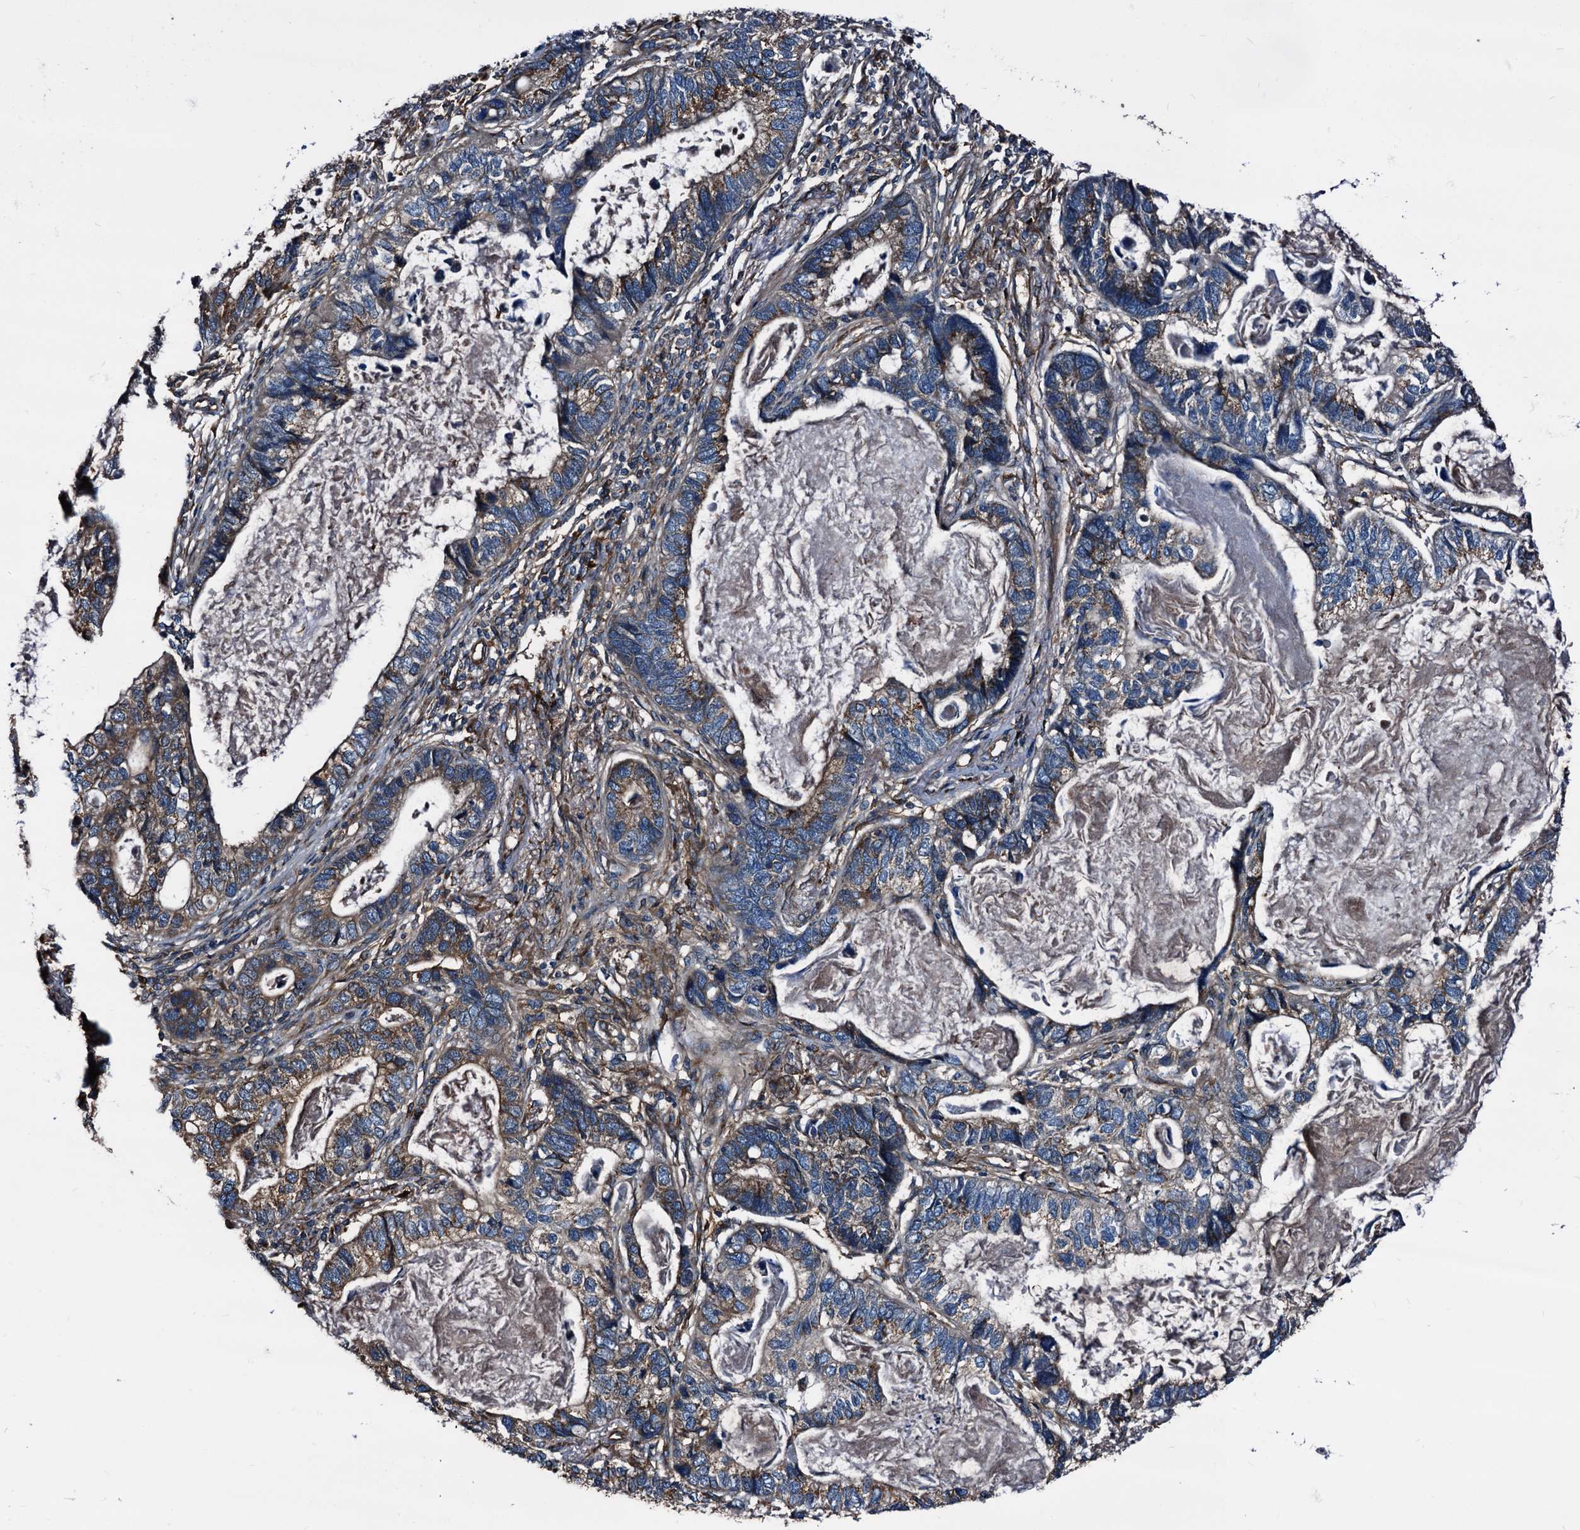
{"staining": {"intensity": "moderate", "quantity": "25%-75%", "location": "cytoplasmic/membranous"}, "tissue": "lung cancer", "cell_type": "Tumor cells", "image_type": "cancer", "snomed": [{"axis": "morphology", "description": "Adenocarcinoma, NOS"}, {"axis": "topography", "description": "Lung"}], "caption": "Protein expression analysis of adenocarcinoma (lung) demonstrates moderate cytoplasmic/membranous expression in approximately 25%-75% of tumor cells.", "gene": "PEX5", "patient": {"sex": "male", "age": 67}}